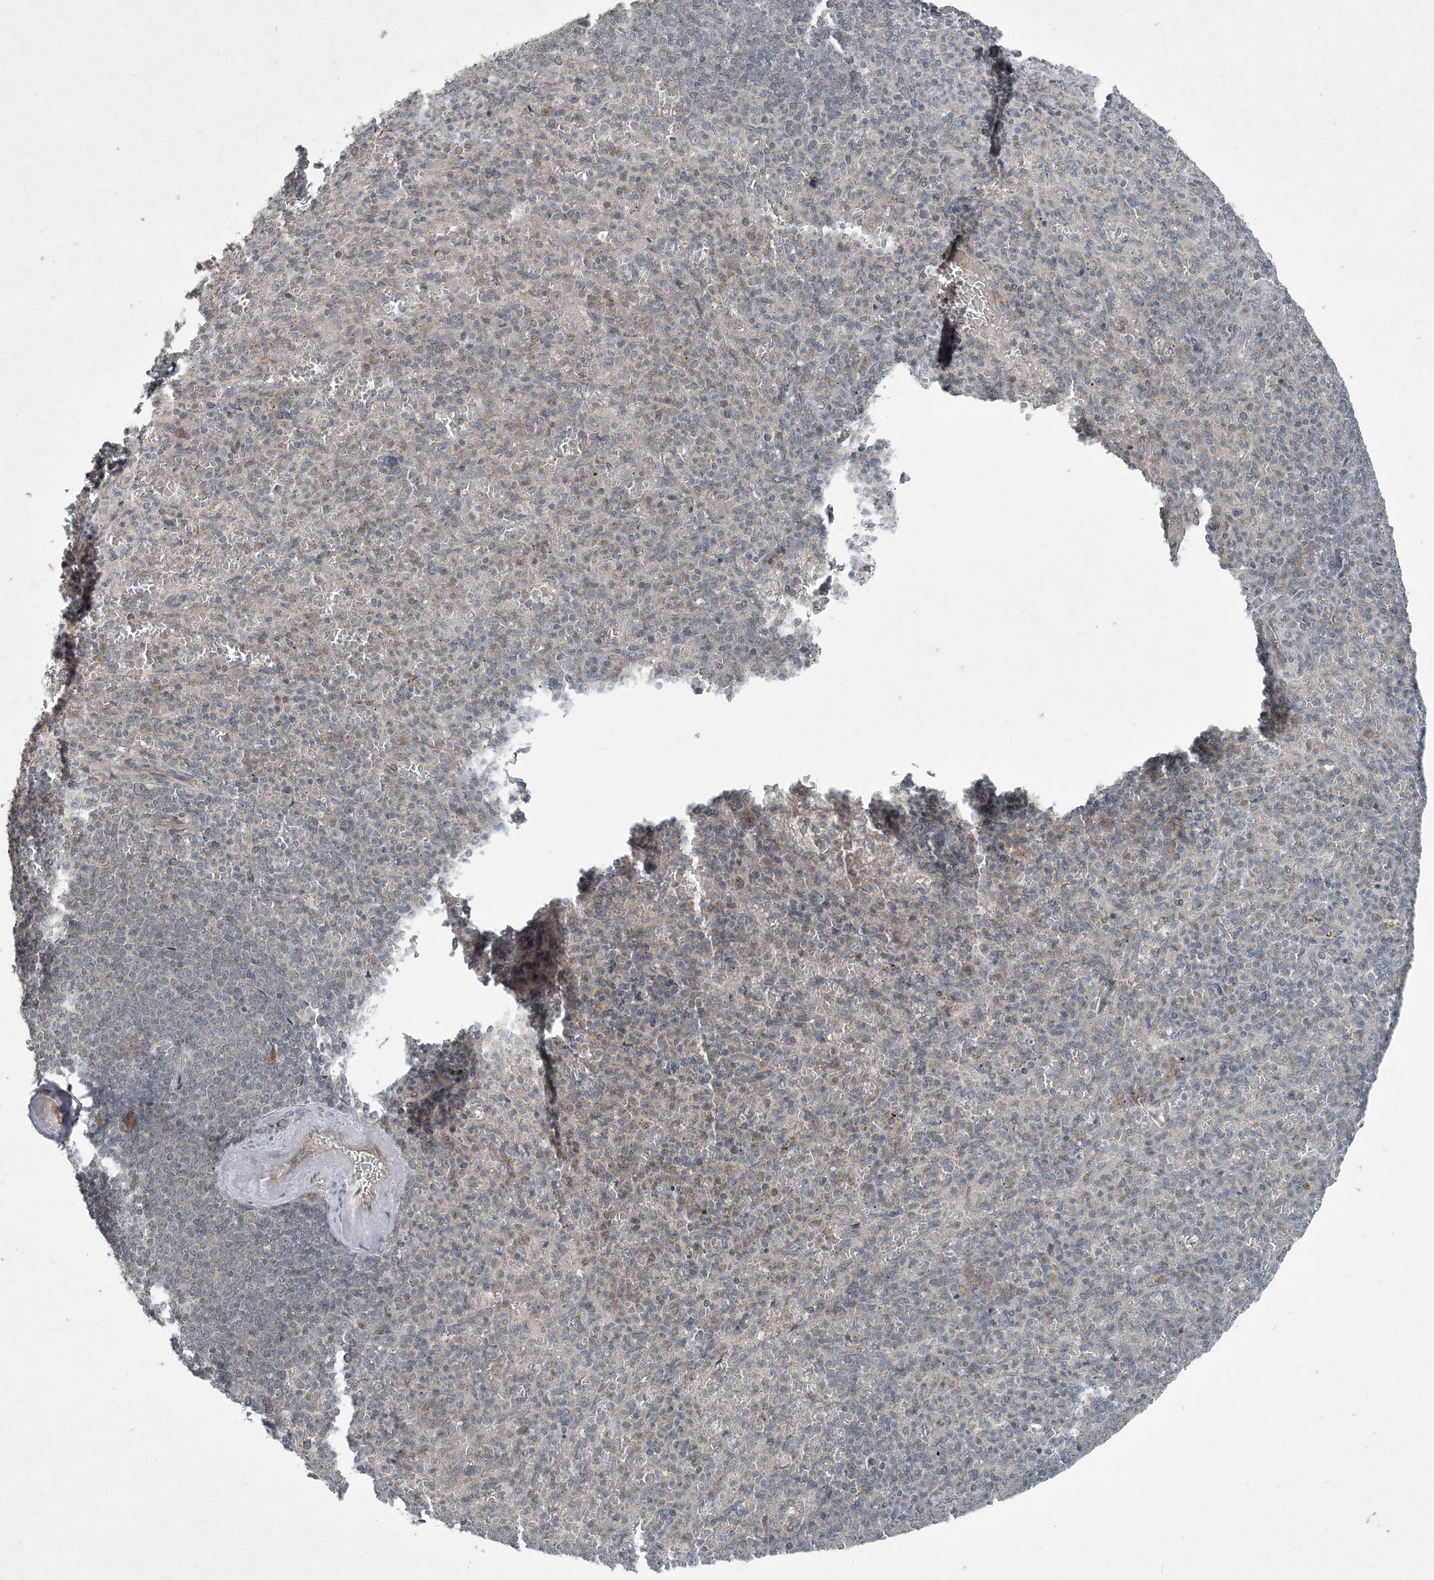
{"staining": {"intensity": "negative", "quantity": "none", "location": "none"}, "tissue": "spleen", "cell_type": "Cells in red pulp", "image_type": "normal", "snomed": [{"axis": "morphology", "description": "Normal tissue, NOS"}, {"axis": "topography", "description": "Spleen"}], "caption": "This is an IHC histopathology image of benign spleen. There is no positivity in cells in red pulp.", "gene": "PC", "patient": {"sex": "female", "age": 74}}